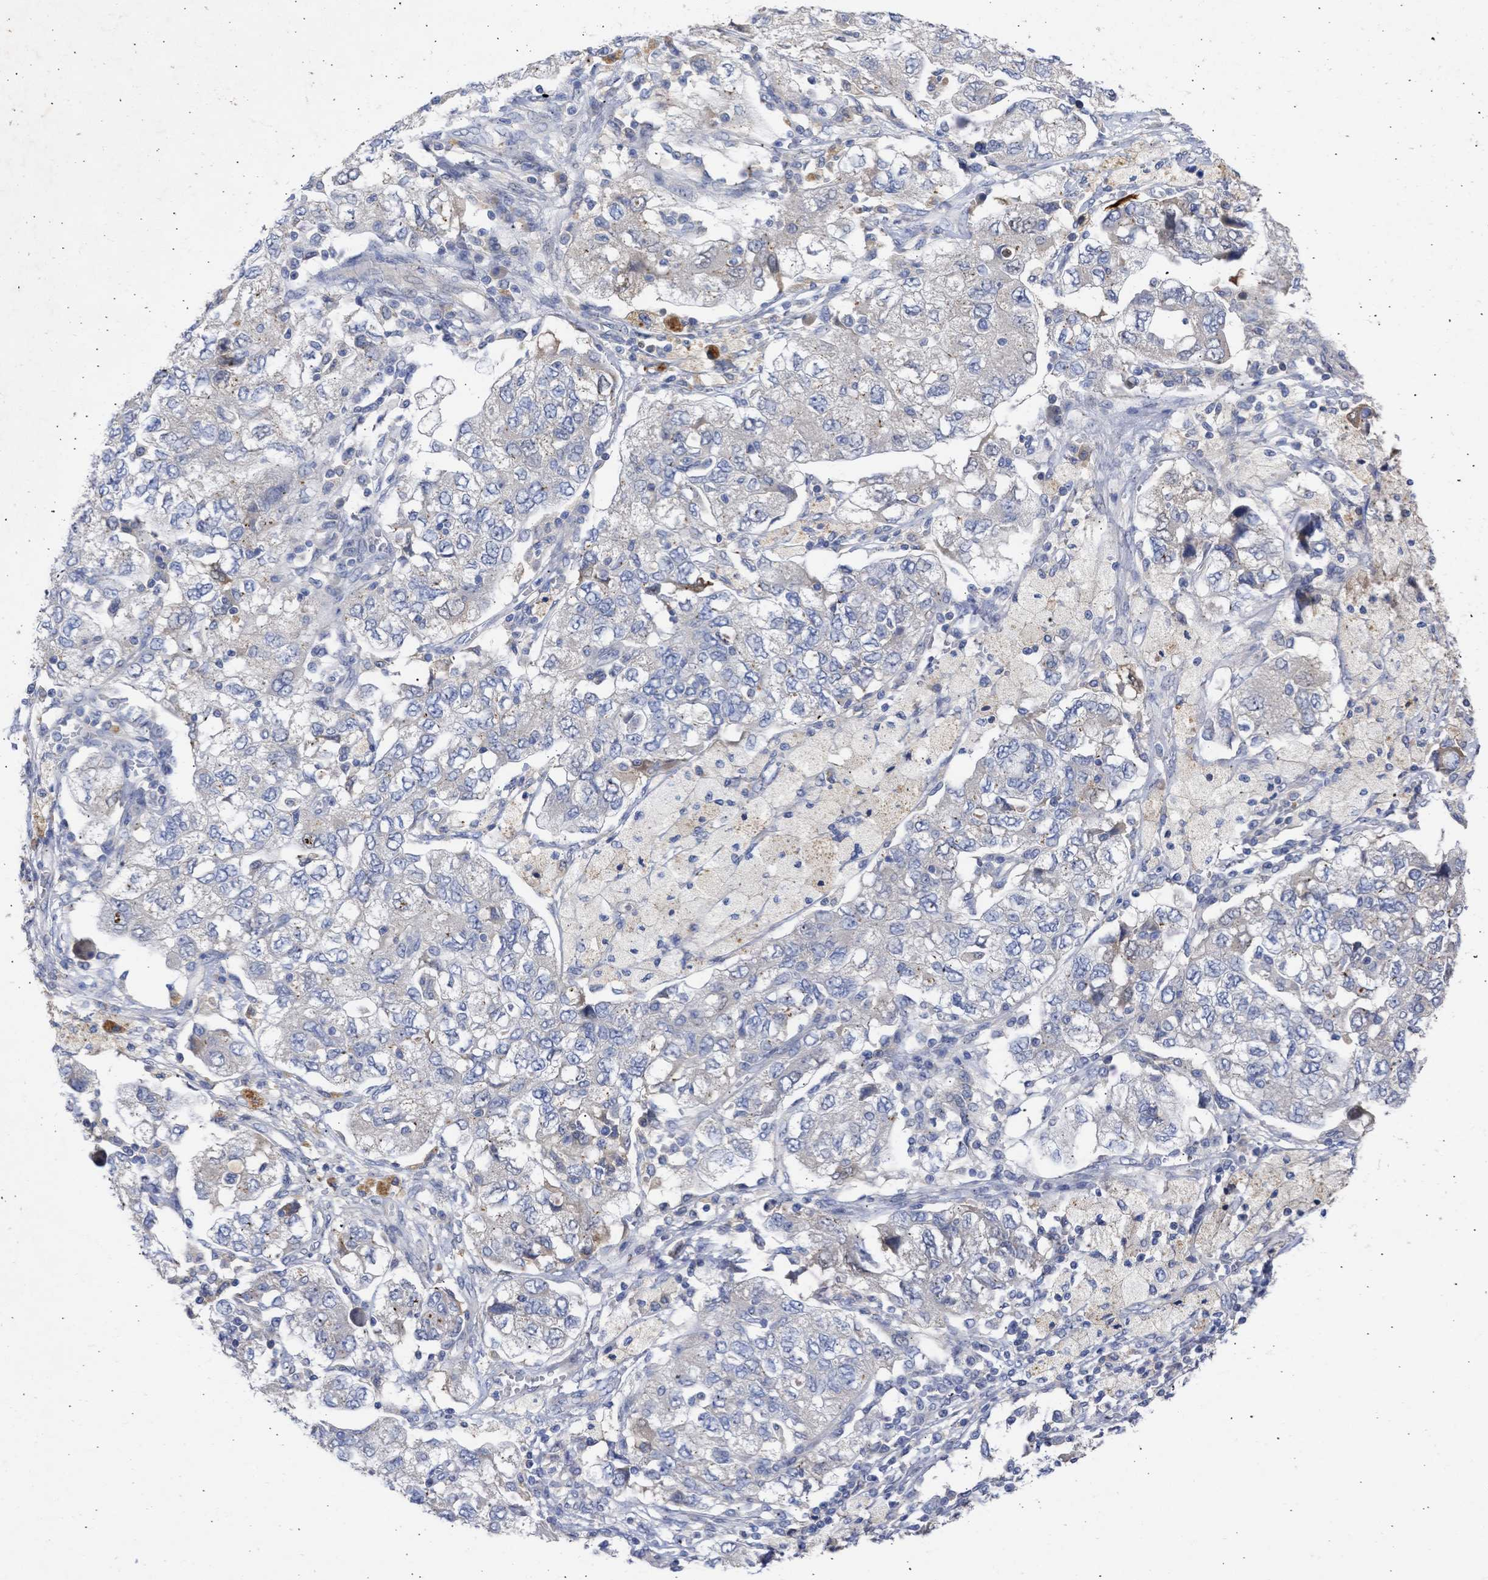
{"staining": {"intensity": "negative", "quantity": "none", "location": "none"}, "tissue": "ovarian cancer", "cell_type": "Tumor cells", "image_type": "cancer", "snomed": [{"axis": "morphology", "description": "Carcinoma, NOS"}, {"axis": "morphology", "description": "Cystadenocarcinoma, serous, NOS"}, {"axis": "topography", "description": "Ovary"}], "caption": "Image shows no significant protein positivity in tumor cells of ovarian cancer (carcinoma).", "gene": "ARHGEF4", "patient": {"sex": "female", "age": 69}}